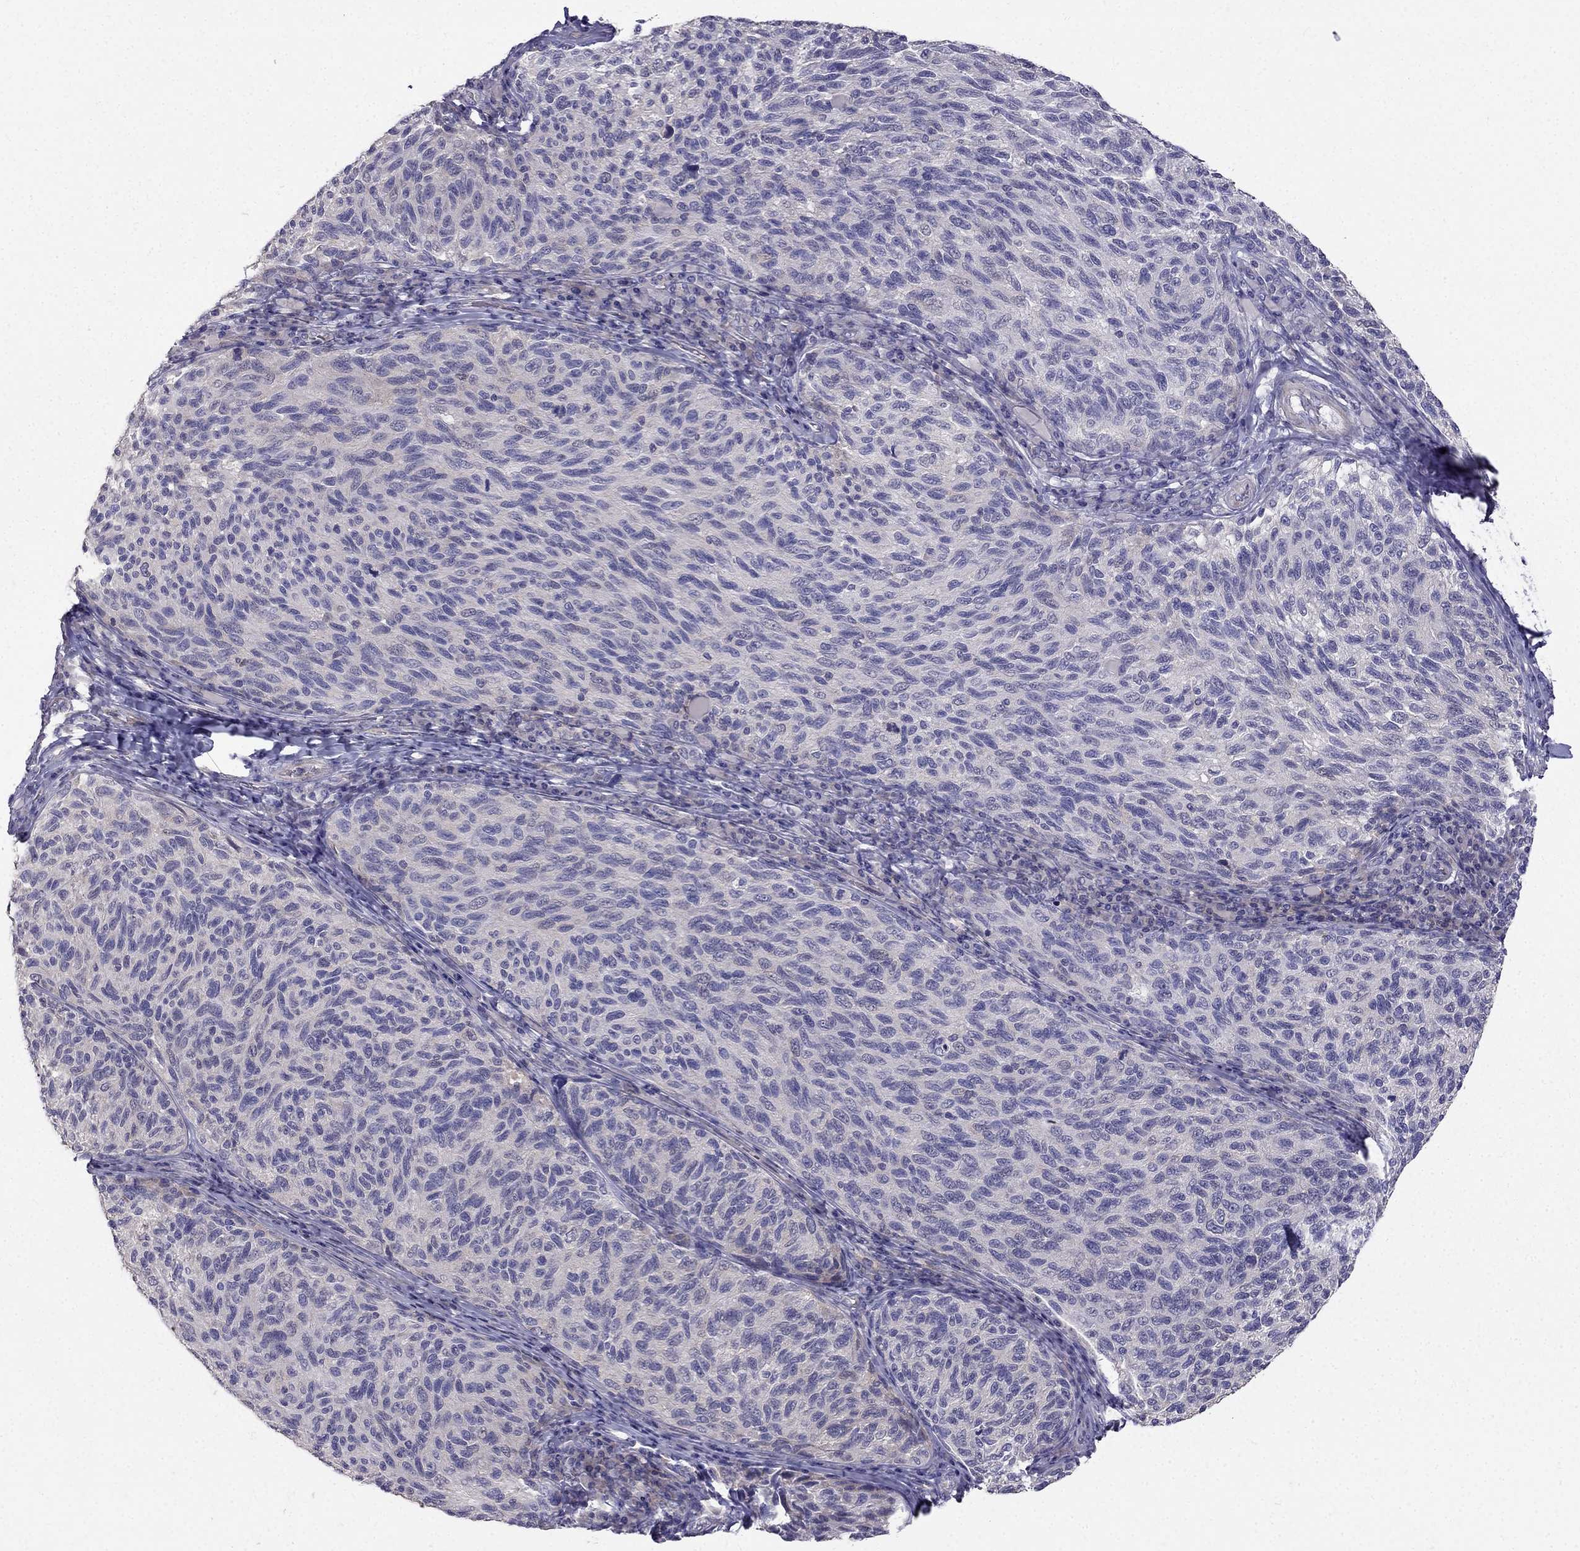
{"staining": {"intensity": "negative", "quantity": "none", "location": "none"}, "tissue": "melanoma", "cell_type": "Tumor cells", "image_type": "cancer", "snomed": [{"axis": "morphology", "description": "Malignant melanoma, NOS"}, {"axis": "topography", "description": "Skin"}], "caption": "Protein analysis of malignant melanoma demonstrates no significant positivity in tumor cells. (Brightfield microscopy of DAB (3,3'-diaminobenzidine) IHC at high magnification).", "gene": "AS3MT", "patient": {"sex": "female", "age": 73}}